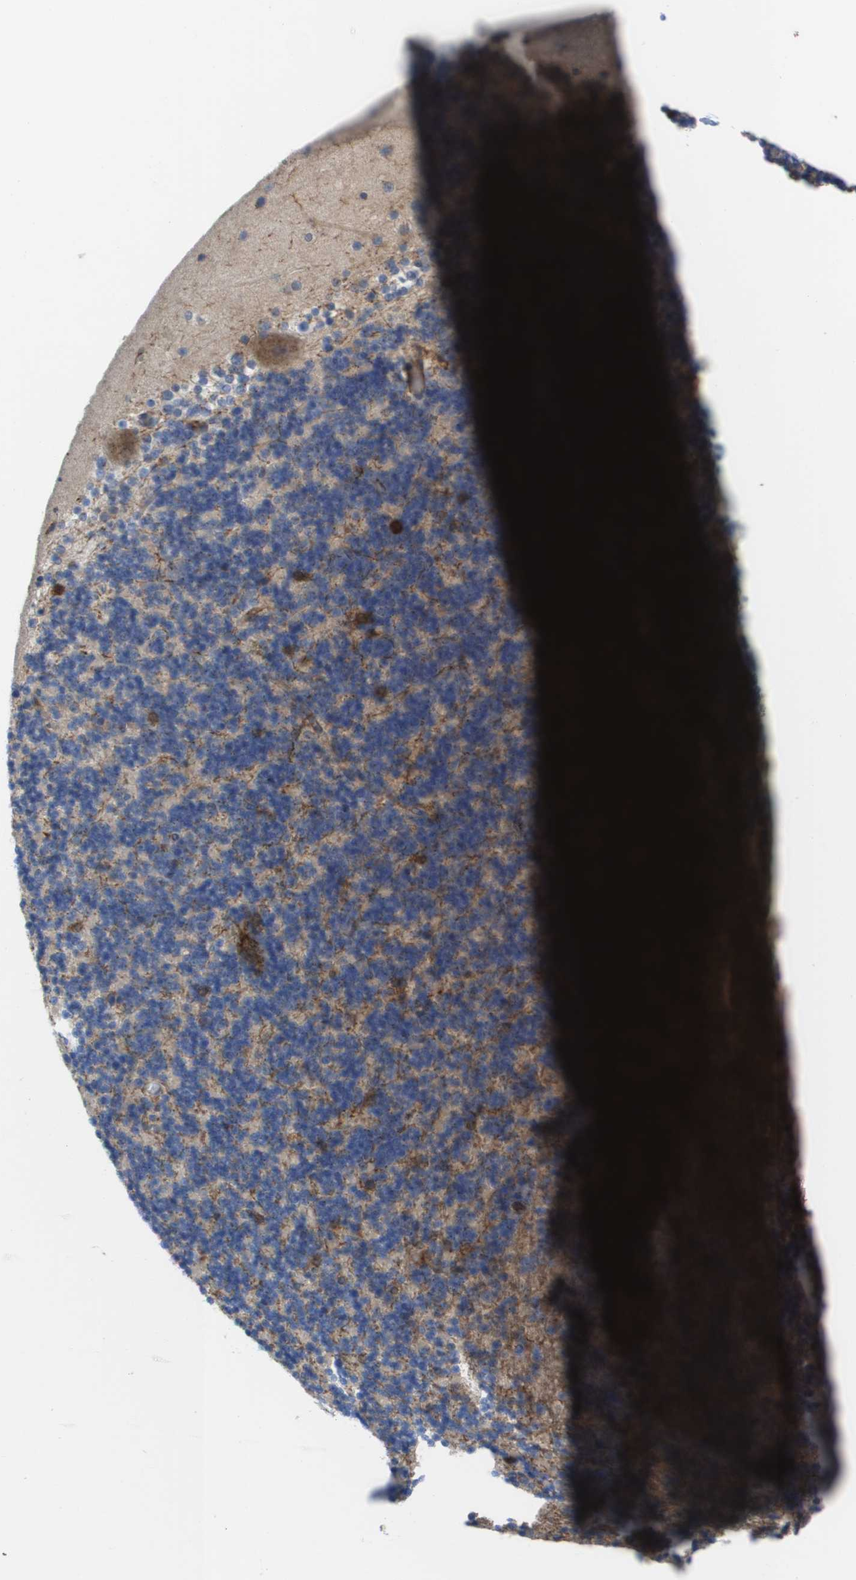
{"staining": {"intensity": "strong", "quantity": "<25%", "location": "cytoplasmic/membranous"}, "tissue": "cerebellum", "cell_type": "Cells in granular layer", "image_type": "normal", "snomed": [{"axis": "morphology", "description": "Normal tissue, NOS"}, {"axis": "topography", "description": "Cerebellum"}], "caption": "Benign cerebellum demonstrates strong cytoplasmic/membranous expression in about <25% of cells in granular layer.", "gene": "SLC37A2", "patient": {"sex": "male", "age": 45}}